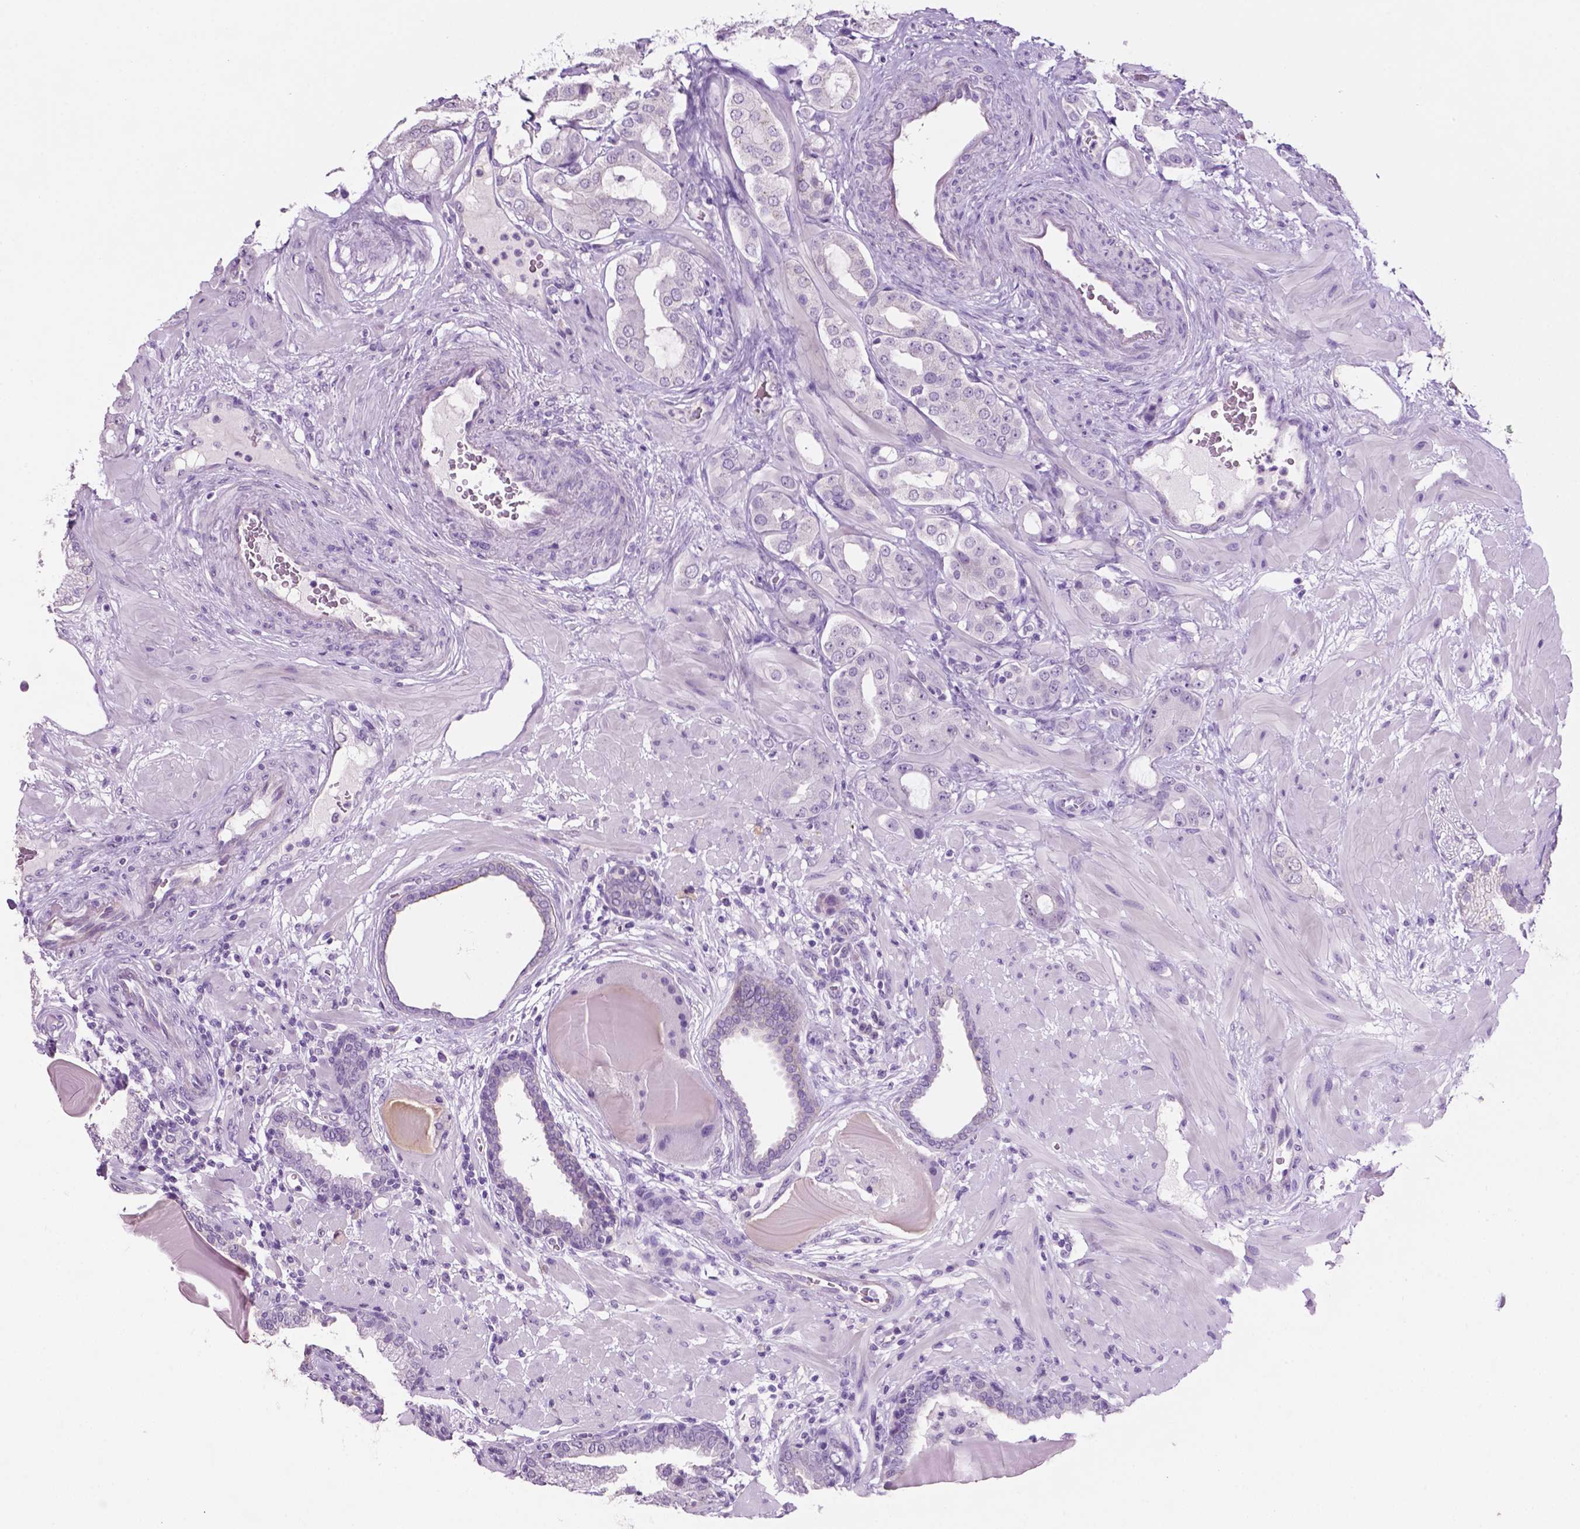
{"staining": {"intensity": "negative", "quantity": "none", "location": "none"}, "tissue": "prostate cancer", "cell_type": "Tumor cells", "image_type": "cancer", "snomed": [{"axis": "morphology", "description": "Adenocarcinoma, Low grade"}, {"axis": "topography", "description": "Prostate"}], "caption": "An image of prostate cancer stained for a protein demonstrates no brown staining in tumor cells.", "gene": "PHGR1", "patient": {"sex": "male", "age": 57}}